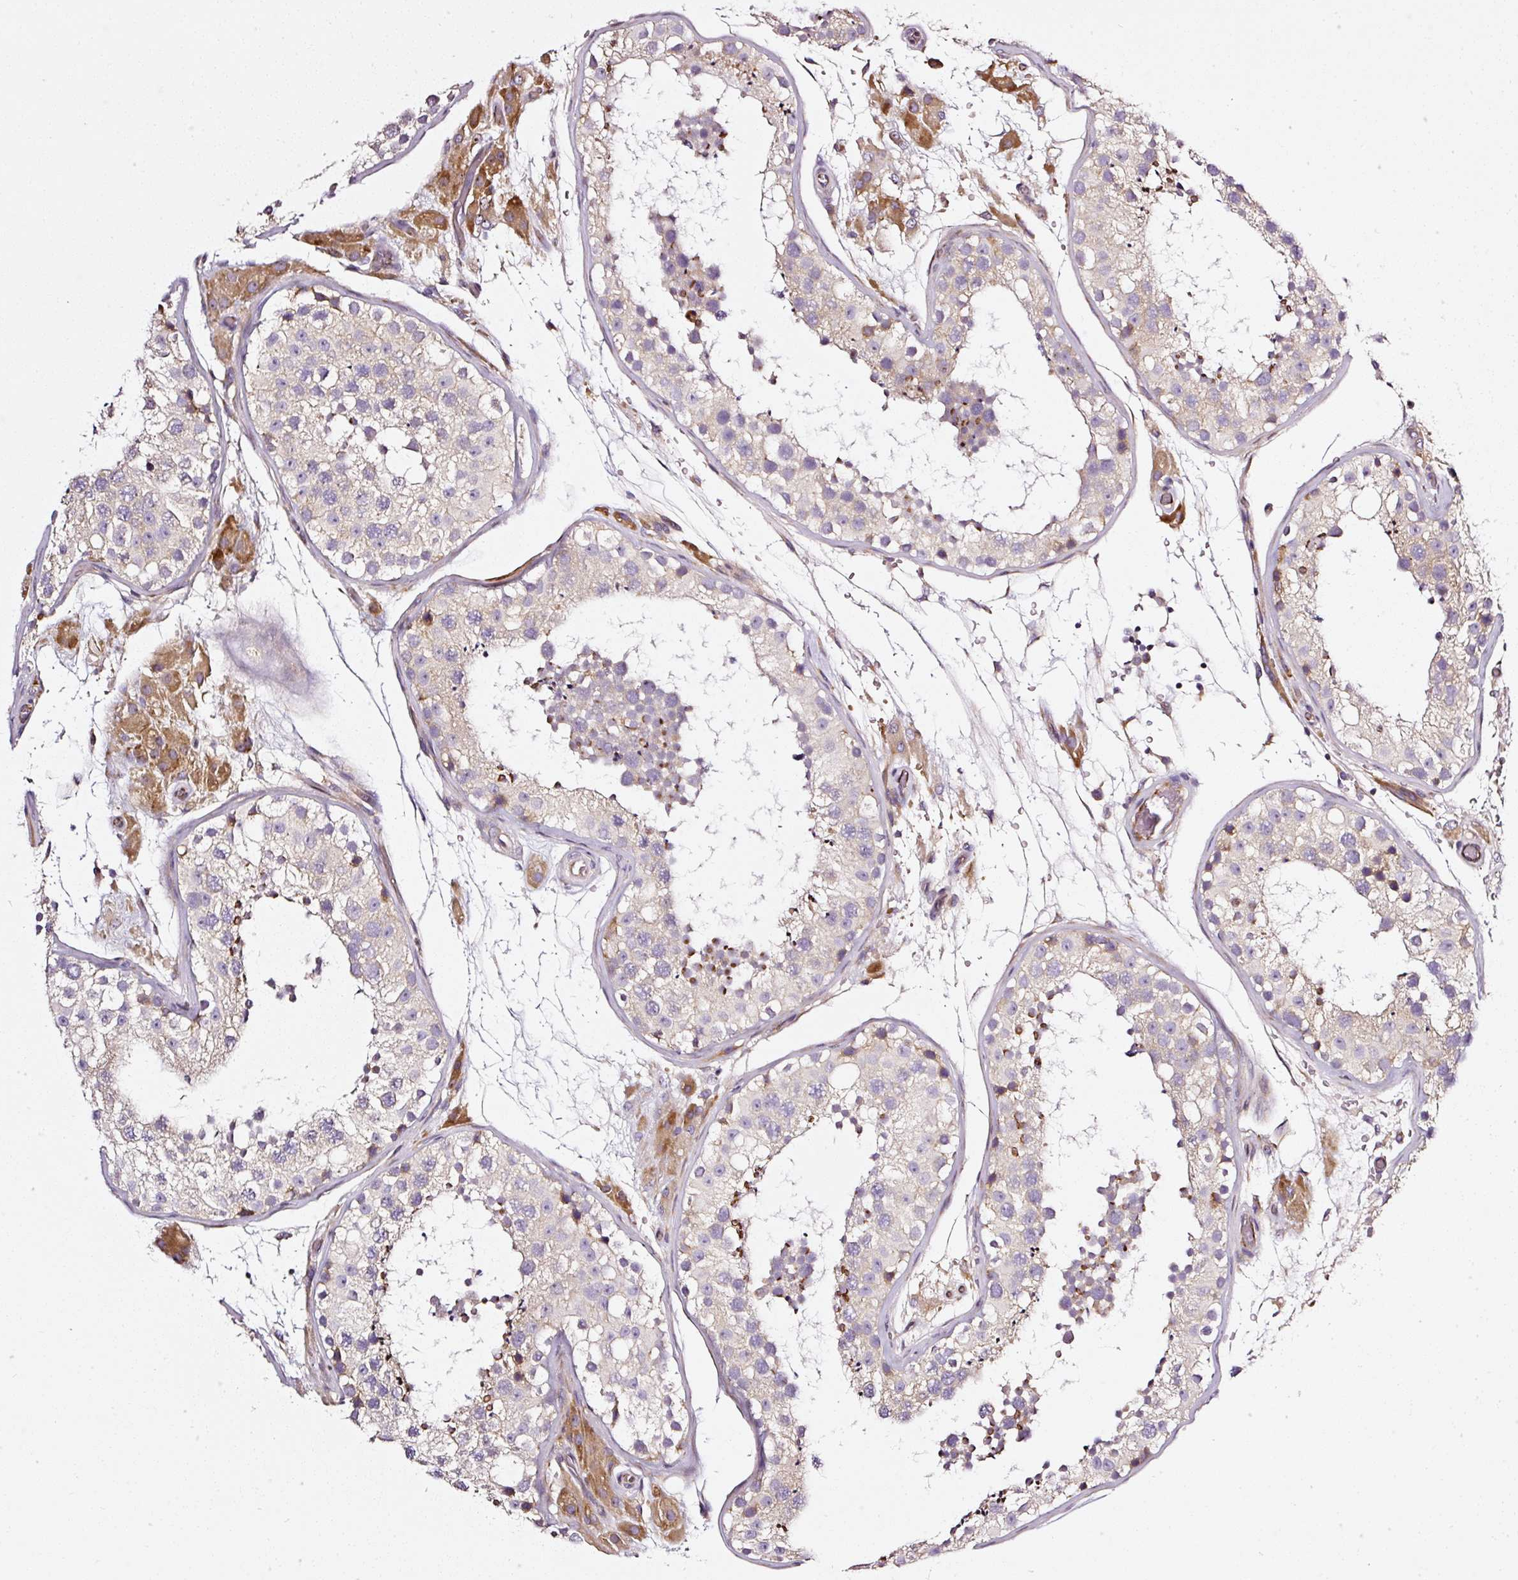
{"staining": {"intensity": "weak", "quantity": "25%-75%", "location": "cytoplasmic/membranous"}, "tissue": "testis", "cell_type": "Cells in seminiferous ducts", "image_type": "normal", "snomed": [{"axis": "morphology", "description": "Normal tissue, NOS"}, {"axis": "topography", "description": "Testis"}], "caption": "Protein expression analysis of normal human testis reveals weak cytoplasmic/membranous staining in approximately 25%-75% of cells in seminiferous ducts. (DAB (3,3'-diaminobenzidine) = brown stain, brightfield microscopy at high magnification).", "gene": "RPL10A", "patient": {"sex": "male", "age": 26}}